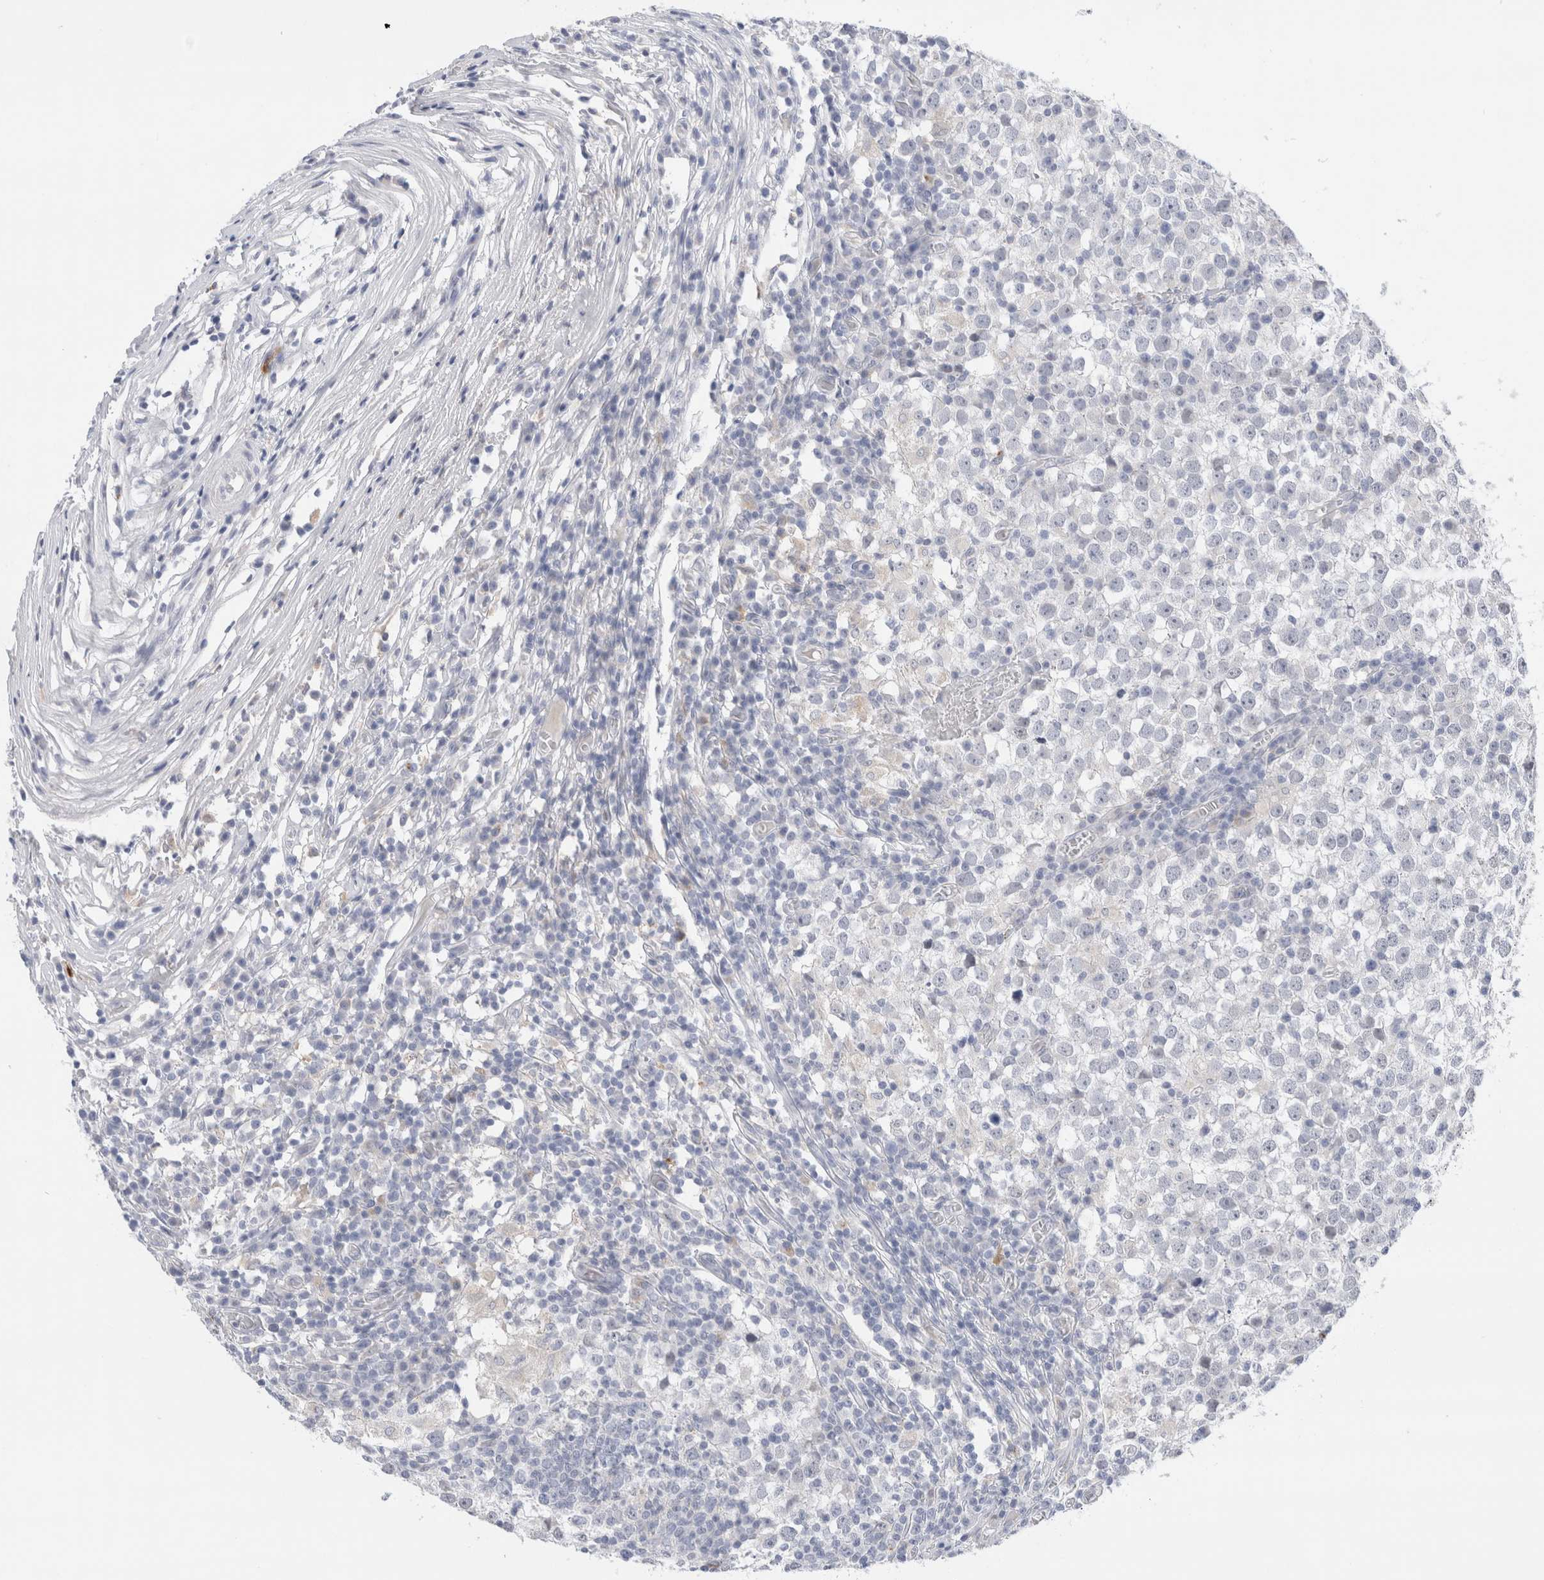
{"staining": {"intensity": "negative", "quantity": "none", "location": "none"}, "tissue": "testis cancer", "cell_type": "Tumor cells", "image_type": "cancer", "snomed": [{"axis": "morphology", "description": "Seminoma, NOS"}, {"axis": "topography", "description": "Testis"}], "caption": "The immunohistochemistry (IHC) photomicrograph has no significant staining in tumor cells of testis cancer (seminoma) tissue. (DAB immunohistochemistry (IHC), high magnification).", "gene": "SLC22A12", "patient": {"sex": "male", "age": 65}}